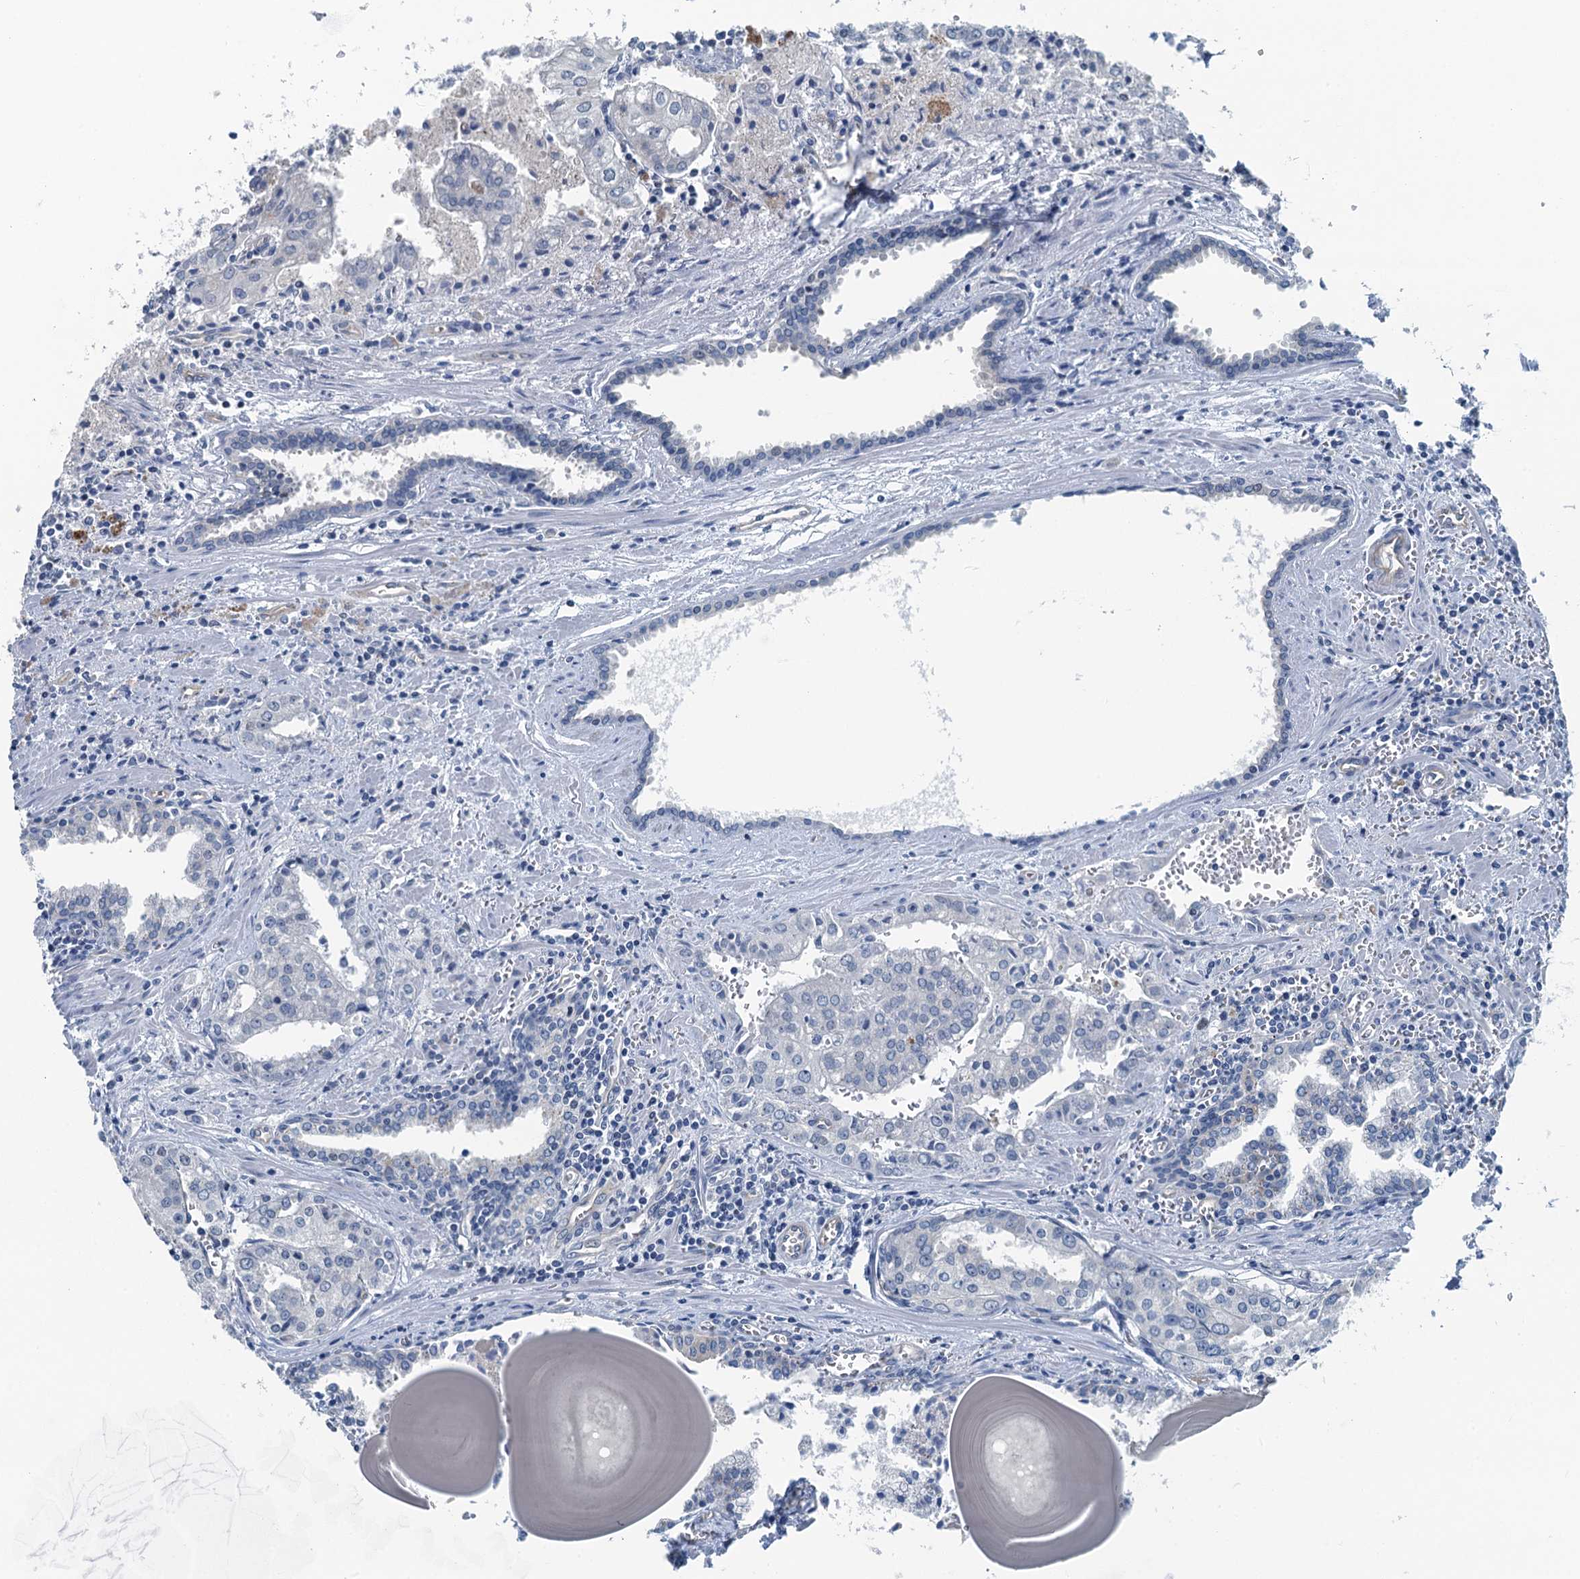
{"staining": {"intensity": "negative", "quantity": "none", "location": "none"}, "tissue": "prostate cancer", "cell_type": "Tumor cells", "image_type": "cancer", "snomed": [{"axis": "morphology", "description": "Adenocarcinoma, High grade"}, {"axis": "topography", "description": "Prostate"}], "caption": "The histopathology image exhibits no staining of tumor cells in adenocarcinoma (high-grade) (prostate).", "gene": "GFOD2", "patient": {"sex": "male", "age": 68}}